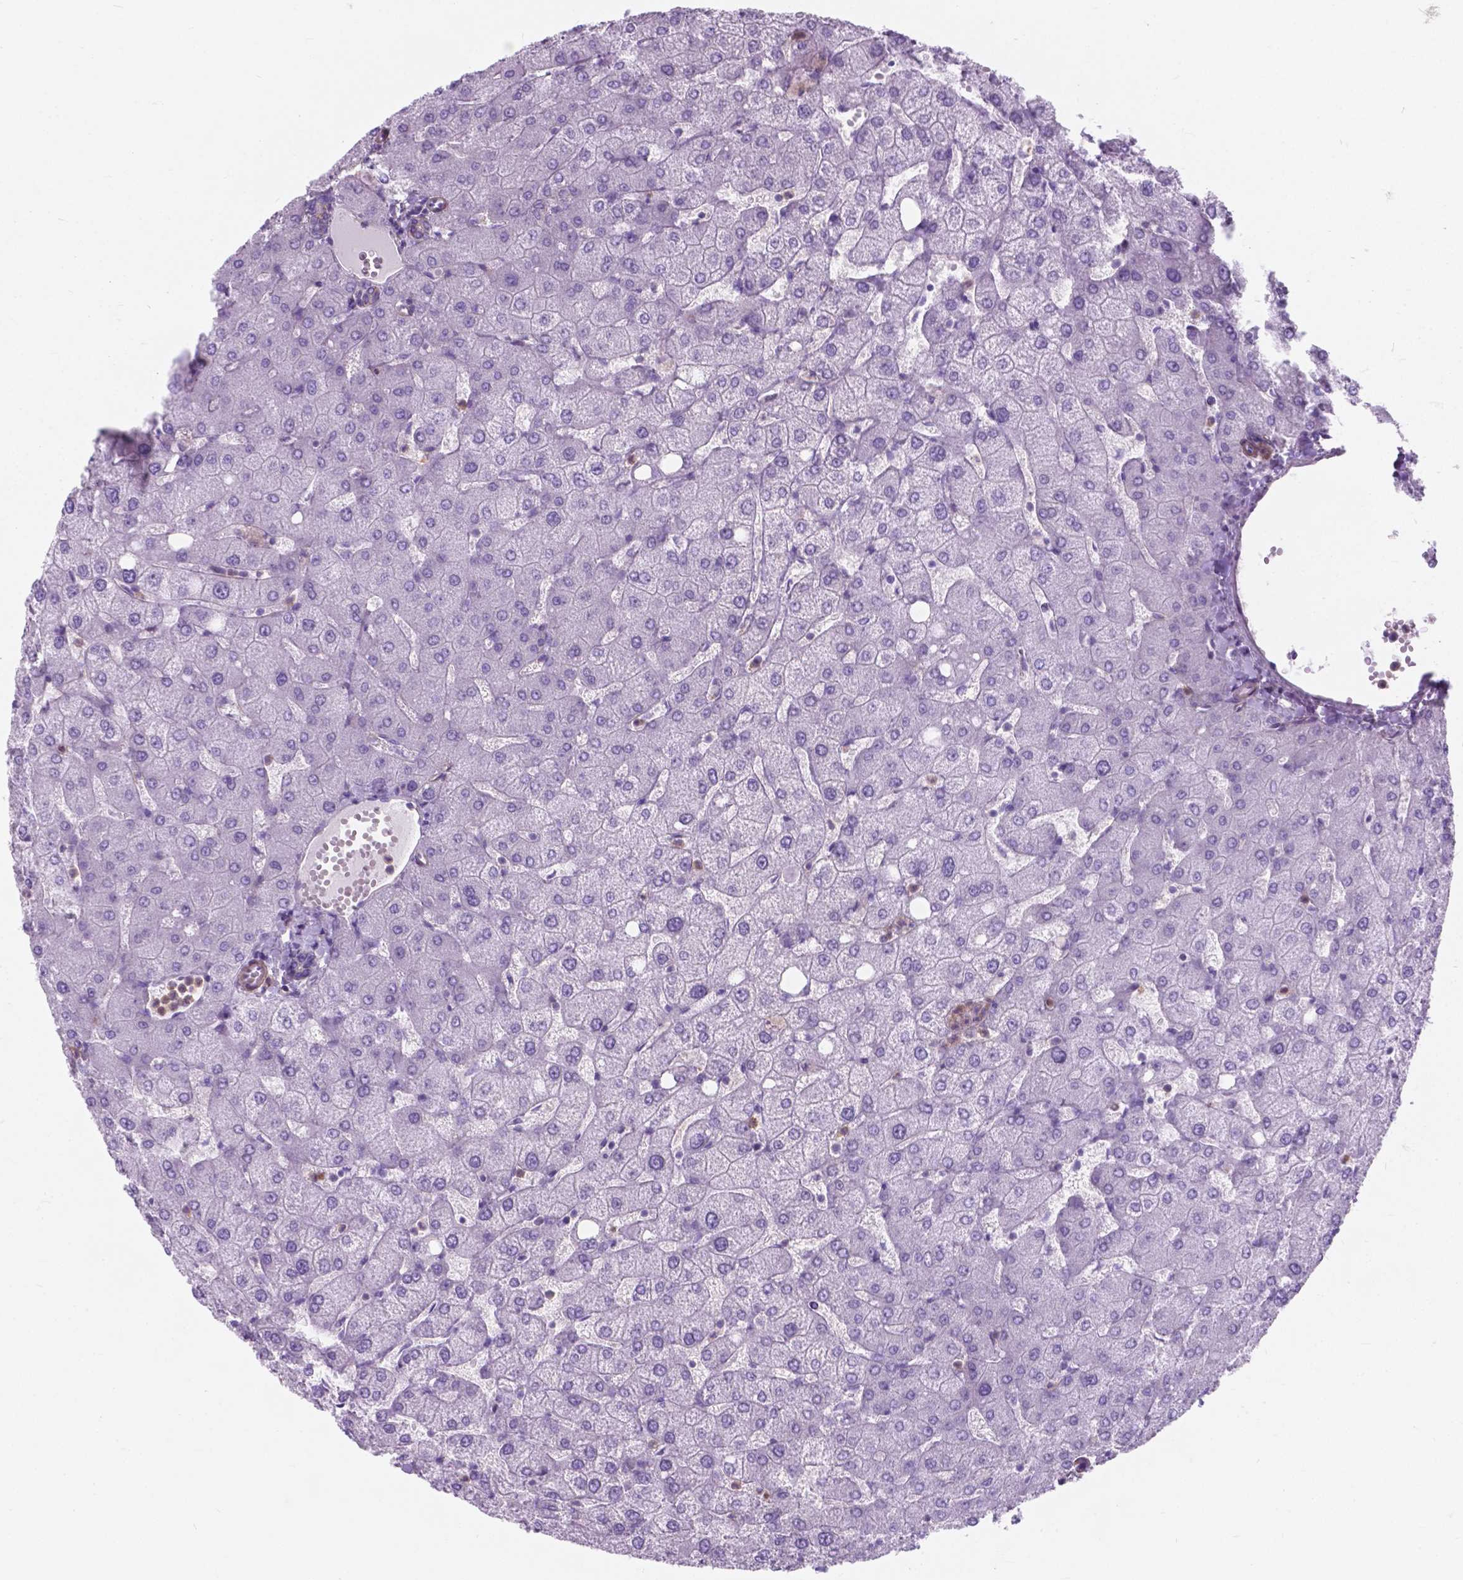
{"staining": {"intensity": "negative", "quantity": "none", "location": "none"}, "tissue": "liver", "cell_type": "Cholangiocytes", "image_type": "normal", "snomed": [{"axis": "morphology", "description": "Normal tissue, NOS"}, {"axis": "topography", "description": "Liver"}], "caption": "Immunohistochemistry photomicrograph of normal liver stained for a protein (brown), which demonstrates no expression in cholangiocytes.", "gene": "KIAA0040", "patient": {"sex": "female", "age": 54}}